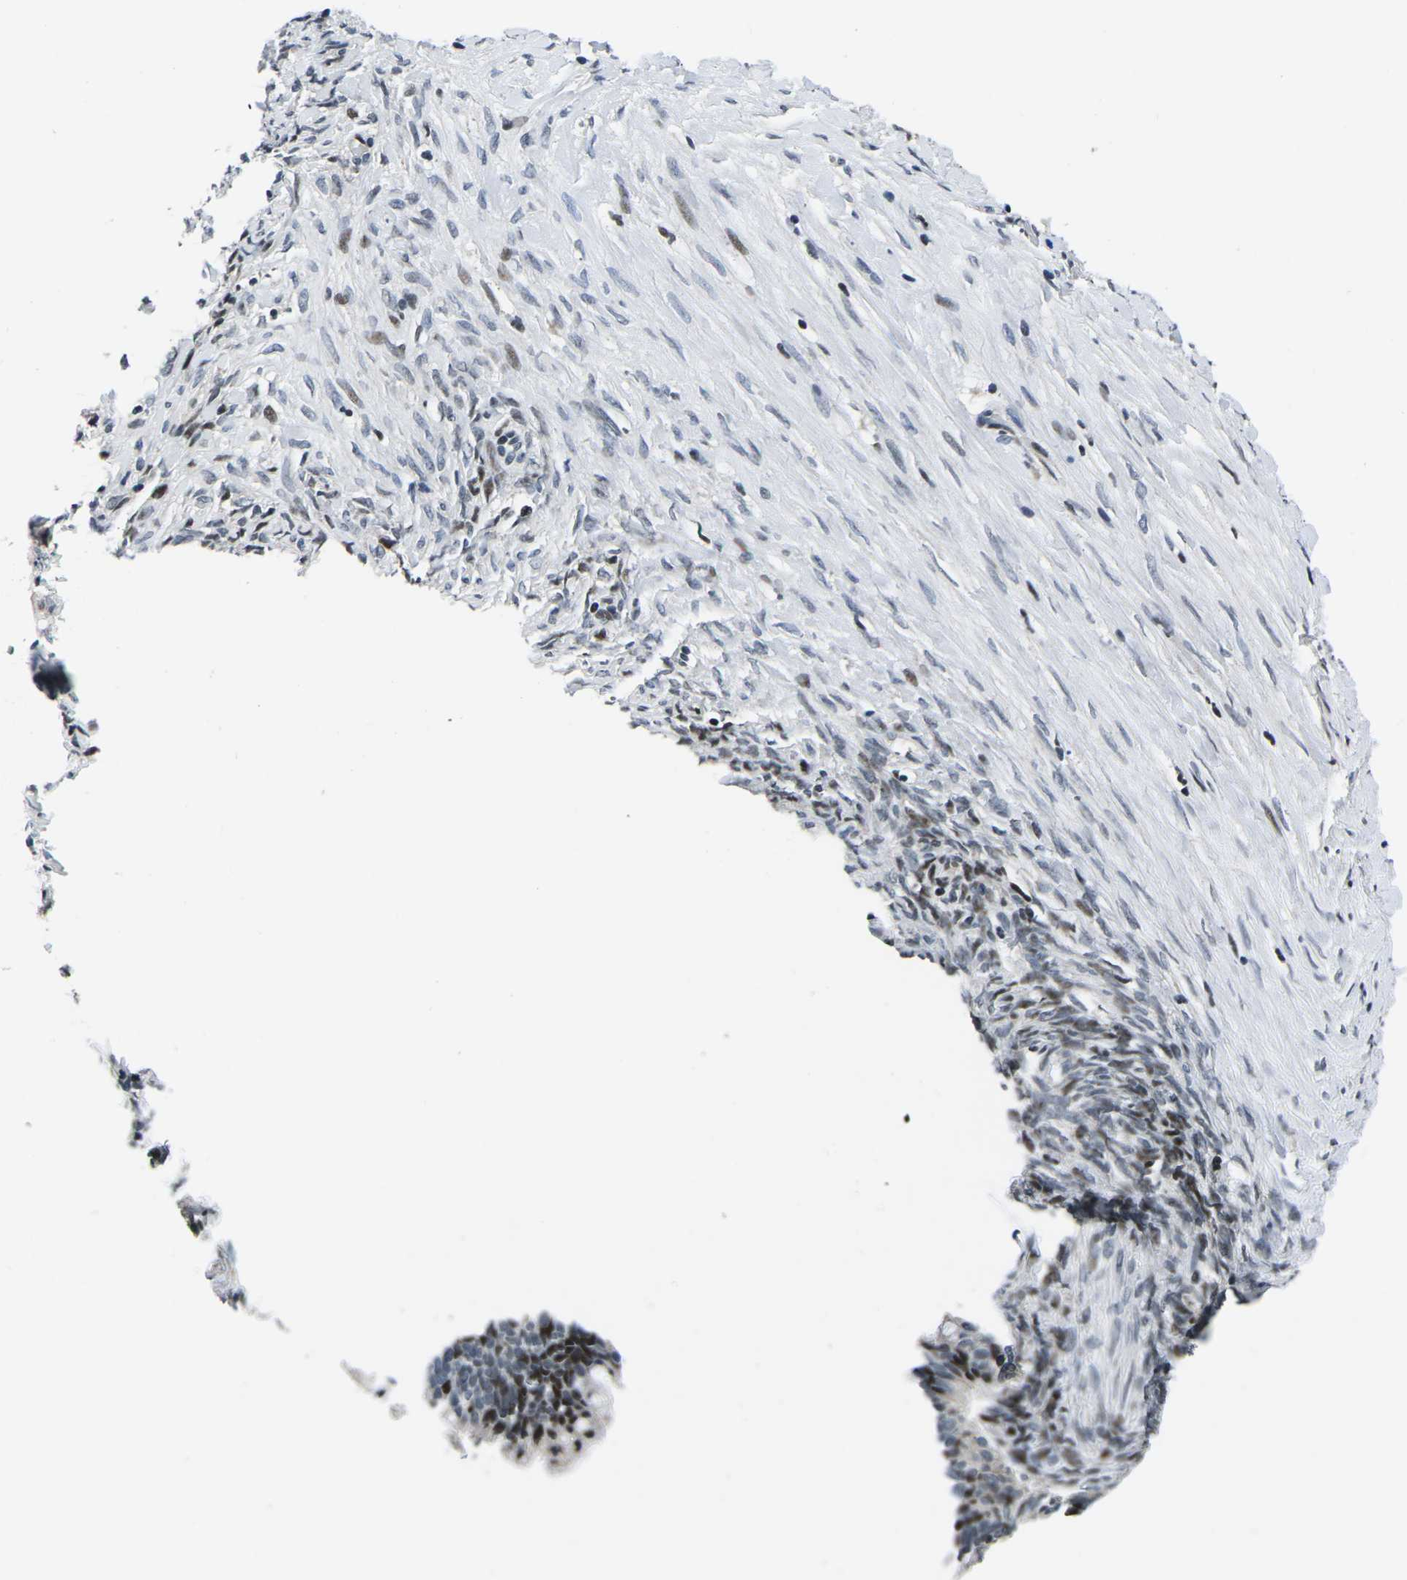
{"staining": {"intensity": "strong", "quantity": "25%-75%", "location": "nuclear"}, "tissue": "ovarian cancer", "cell_type": "Tumor cells", "image_type": "cancer", "snomed": [{"axis": "morphology", "description": "Cystadenocarcinoma, serous, NOS"}, {"axis": "topography", "description": "Ovary"}], "caption": "The immunohistochemical stain shows strong nuclear staining in tumor cells of ovarian cancer (serous cystadenocarcinoma) tissue.", "gene": "CDC73", "patient": {"sex": "female", "age": 56}}